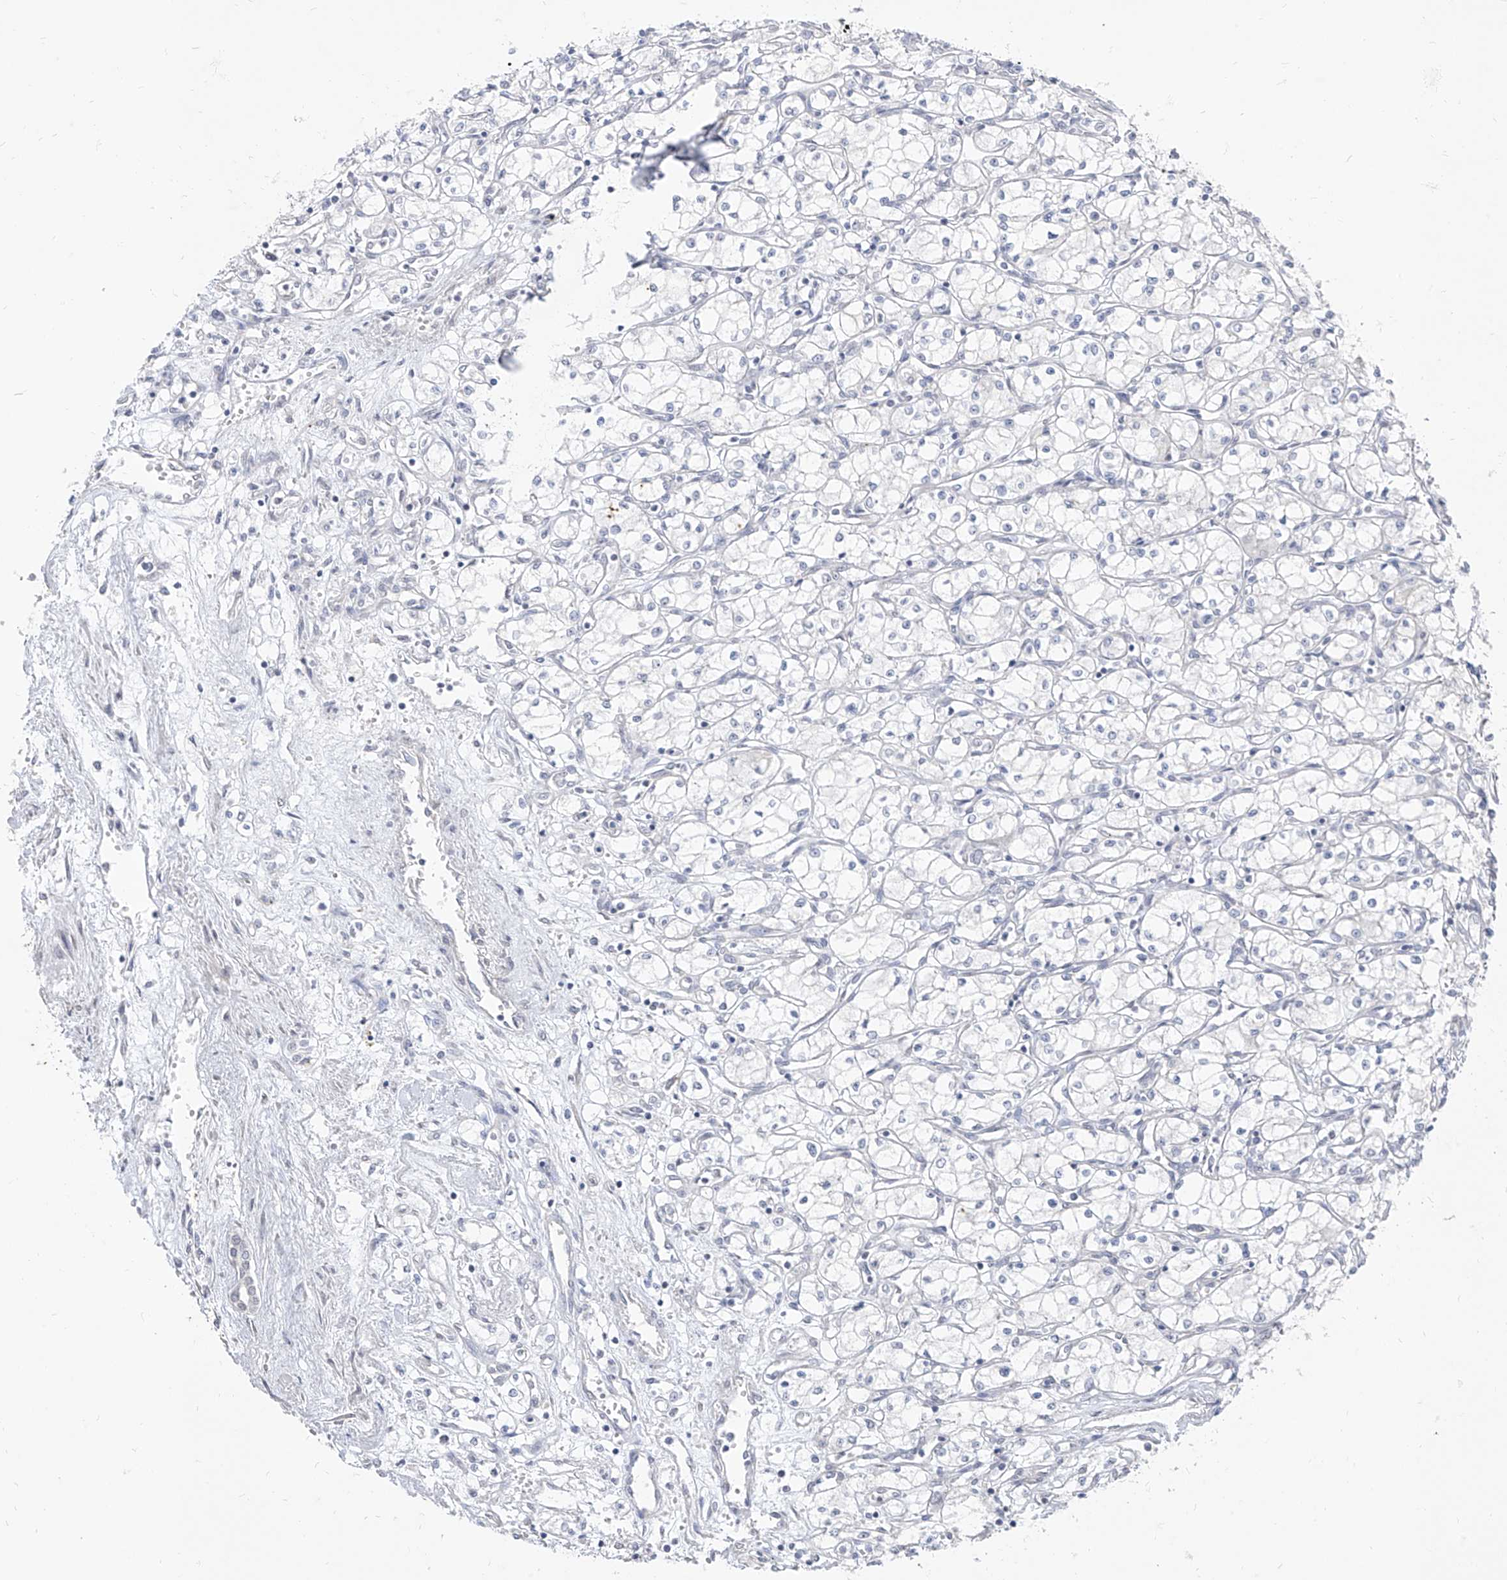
{"staining": {"intensity": "negative", "quantity": "none", "location": "none"}, "tissue": "renal cancer", "cell_type": "Tumor cells", "image_type": "cancer", "snomed": [{"axis": "morphology", "description": "Adenocarcinoma, NOS"}, {"axis": "topography", "description": "Kidney"}], "caption": "DAB immunohistochemical staining of human renal adenocarcinoma exhibits no significant staining in tumor cells. (DAB (3,3'-diaminobenzidine) immunohistochemistry (IHC) visualized using brightfield microscopy, high magnification).", "gene": "PHF20L1", "patient": {"sex": "male", "age": 59}}